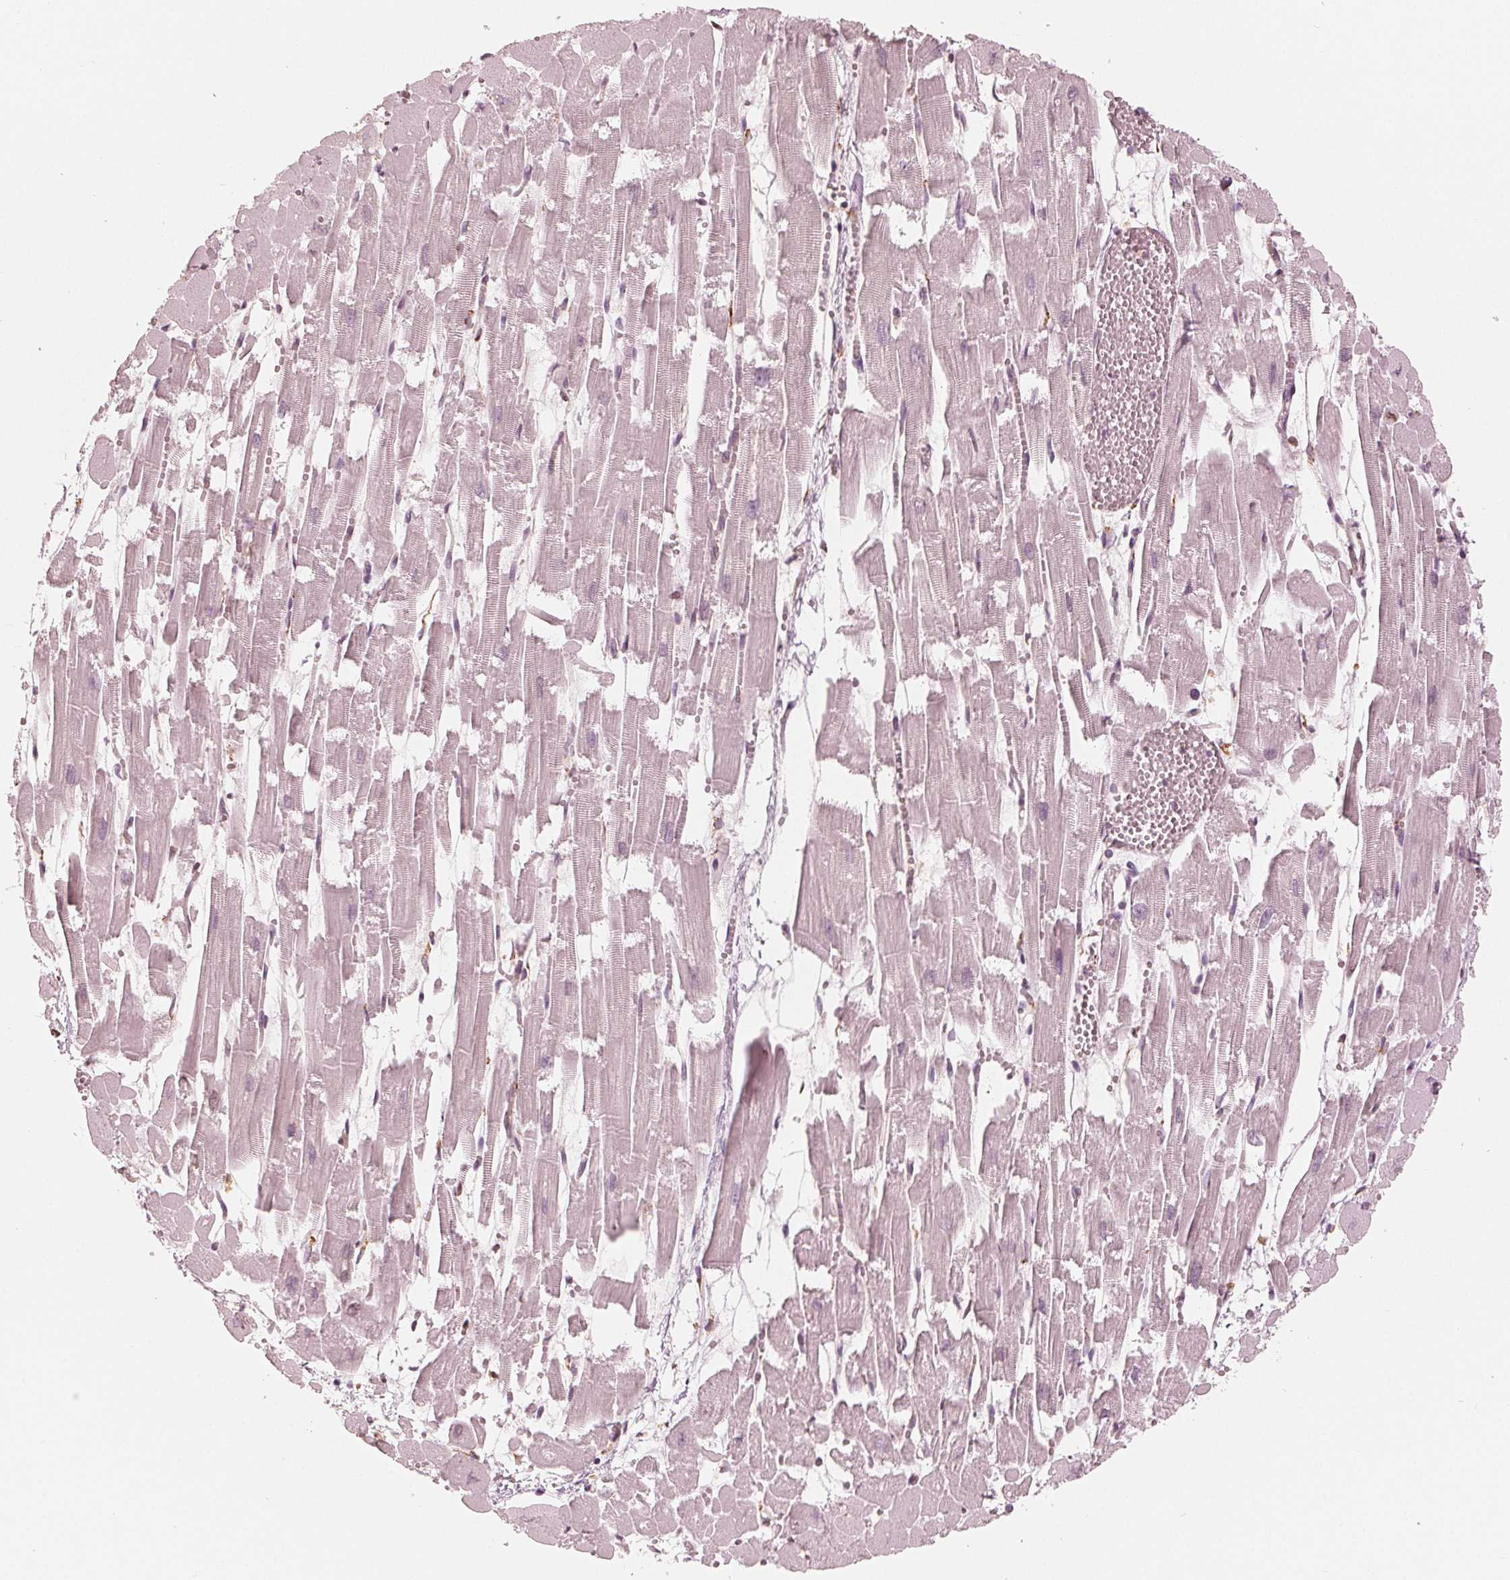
{"staining": {"intensity": "negative", "quantity": "none", "location": "none"}, "tissue": "heart muscle", "cell_type": "Cardiomyocytes", "image_type": "normal", "snomed": [{"axis": "morphology", "description": "Normal tissue, NOS"}, {"axis": "topography", "description": "Heart"}], "caption": "Photomicrograph shows no protein expression in cardiomyocytes of benign heart muscle. Brightfield microscopy of immunohistochemistry (IHC) stained with DAB (brown) and hematoxylin (blue), captured at high magnification.", "gene": "IKBIP", "patient": {"sex": "female", "age": 52}}